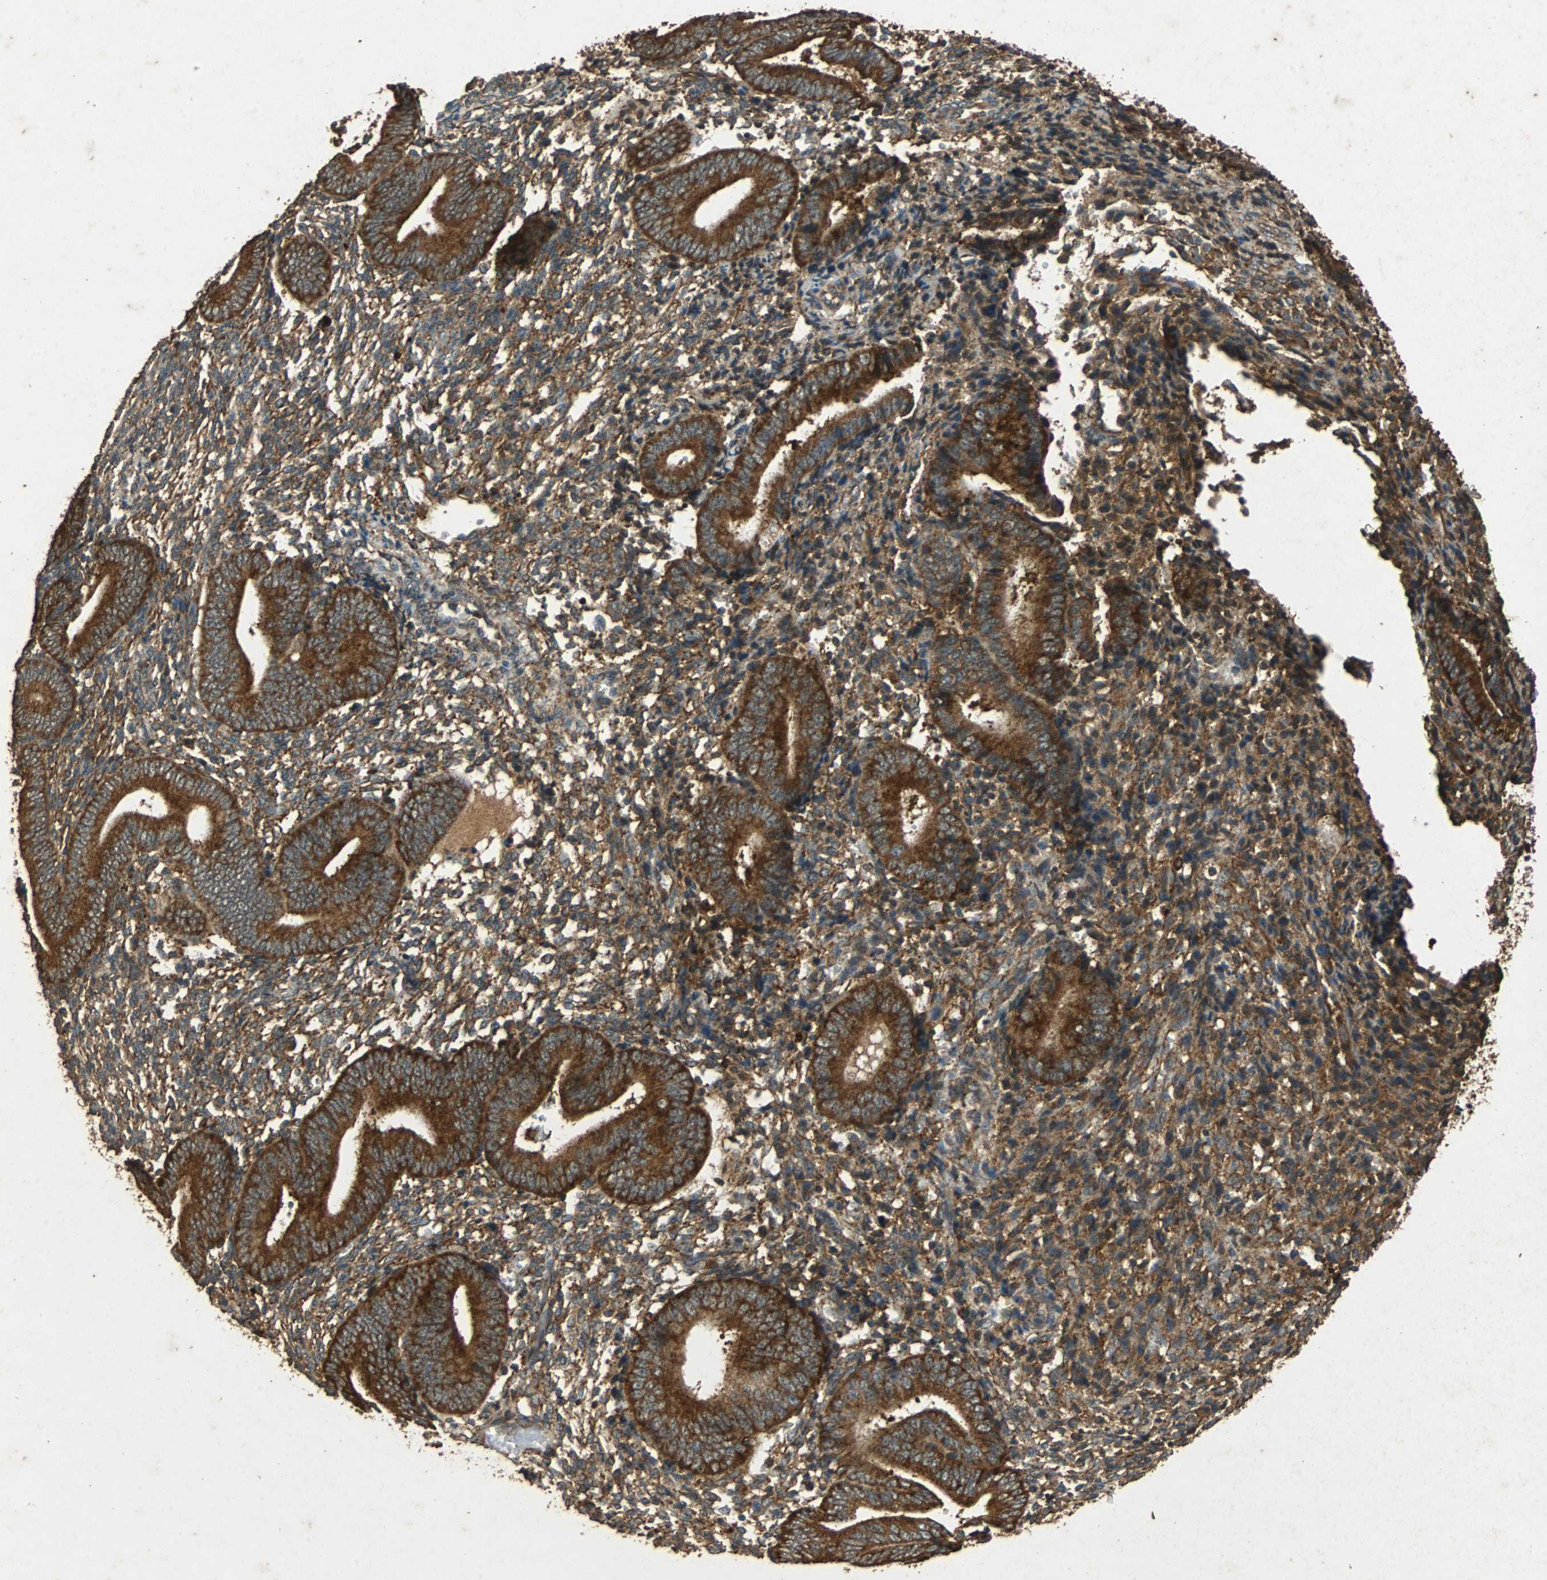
{"staining": {"intensity": "strong", "quantity": ">75%", "location": "cytoplasmic/membranous"}, "tissue": "endometrium", "cell_type": "Cells in endometrial stroma", "image_type": "normal", "snomed": [{"axis": "morphology", "description": "Normal tissue, NOS"}, {"axis": "topography", "description": "Uterus"}, {"axis": "topography", "description": "Endometrium"}], "caption": "IHC photomicrograph of unremarkable human endometrium stained for a protein (brown), which exhibits high levels of strong cytoplasmic/membranous positivity in about >75% of cells in endometrial stroma.", "gene": "NAA10", "patient": {"sex": "female", "age": 33}}